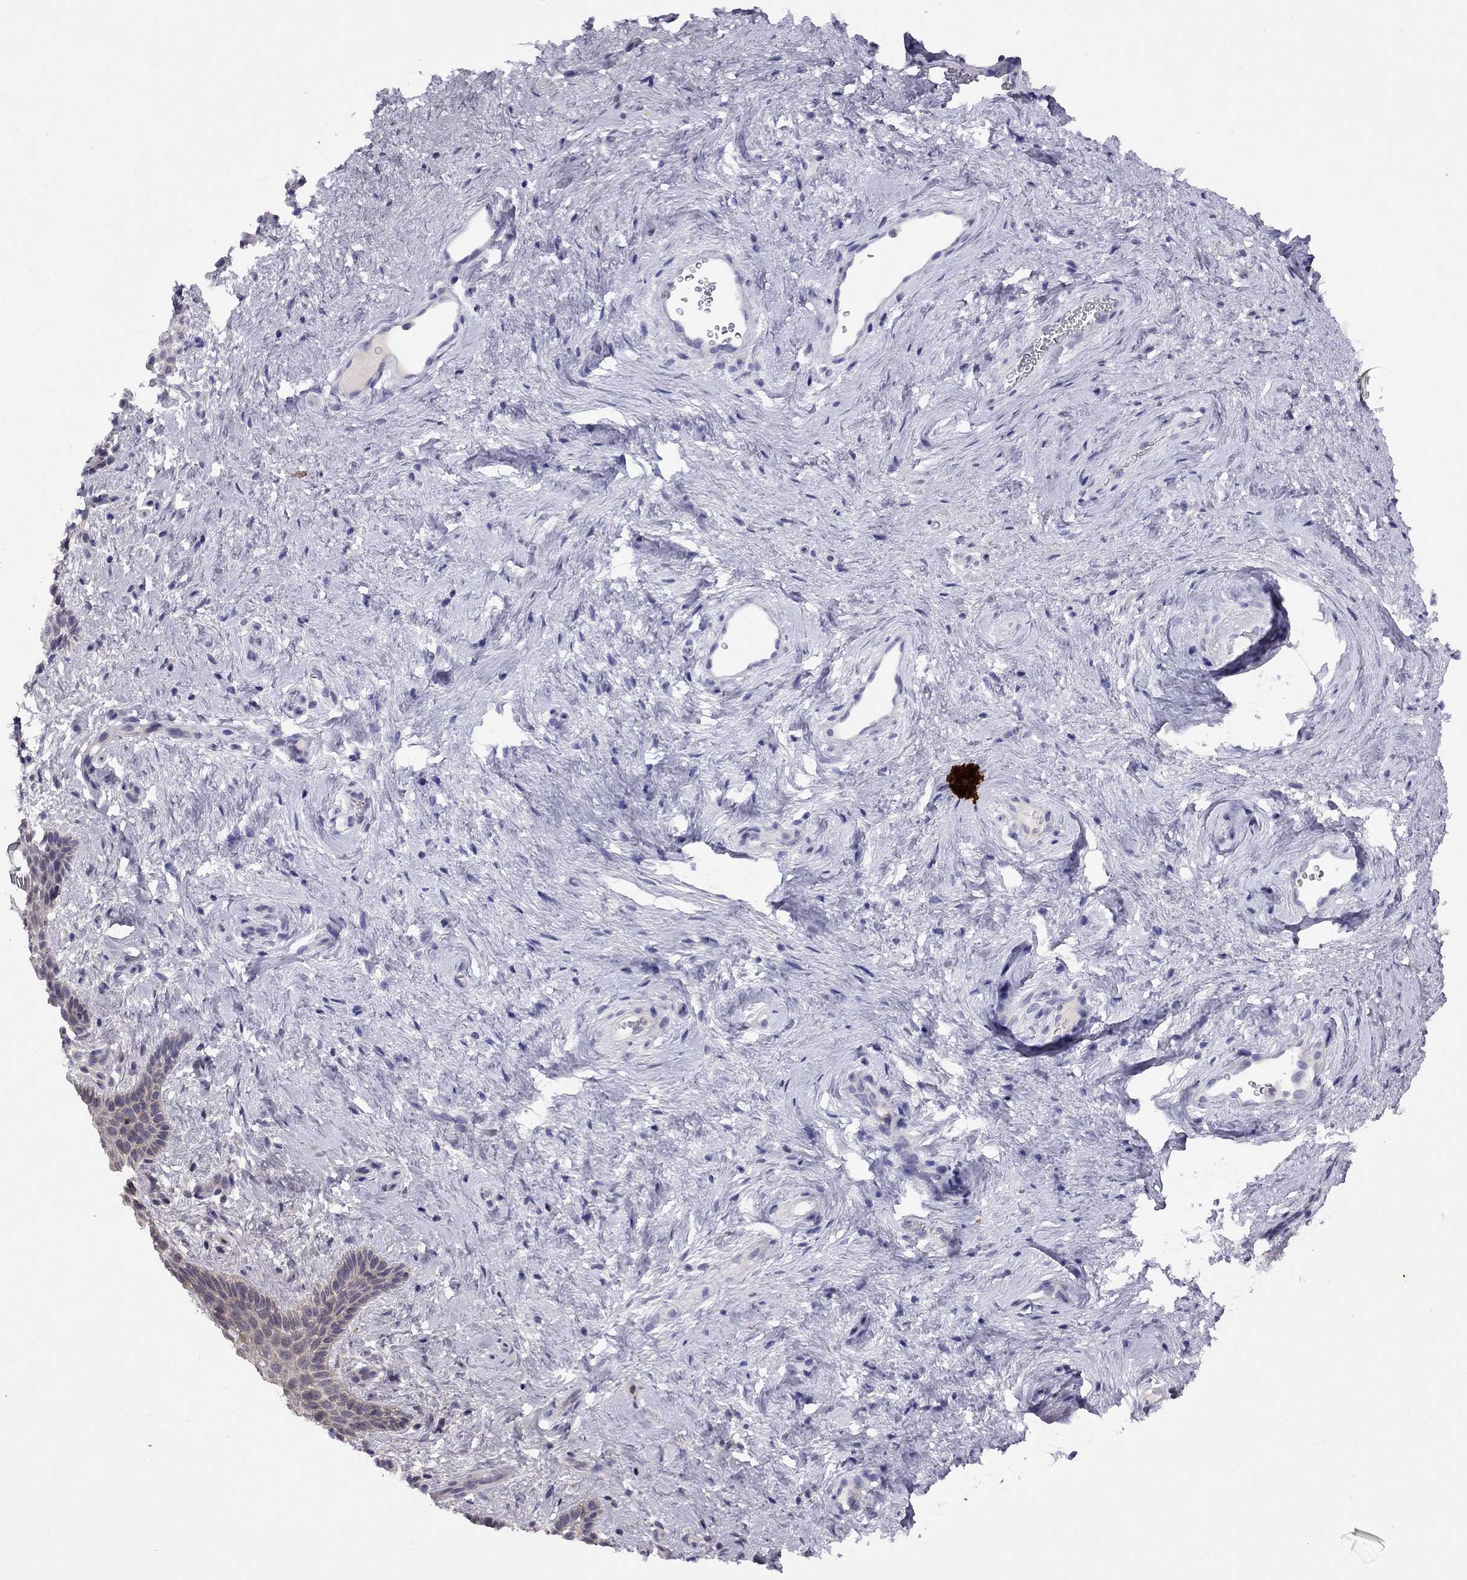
{"staining": {"intensity": "negative", "quantity": "none", "location": "none"}, "tissue": "vagina", "cell_type": "Squamous epithelial cells", "image_type": "normal", "snomed": [{"axis": "morphology", "description": "Normal tissue, NOS"}, {"axis": "topography", "description": "Vagina"}], "caption": "An image of human vagina is negative for staining in squamous epithelial cells.", "gene": "CITED1", "patient": {"sex": "female", "age": 45}}